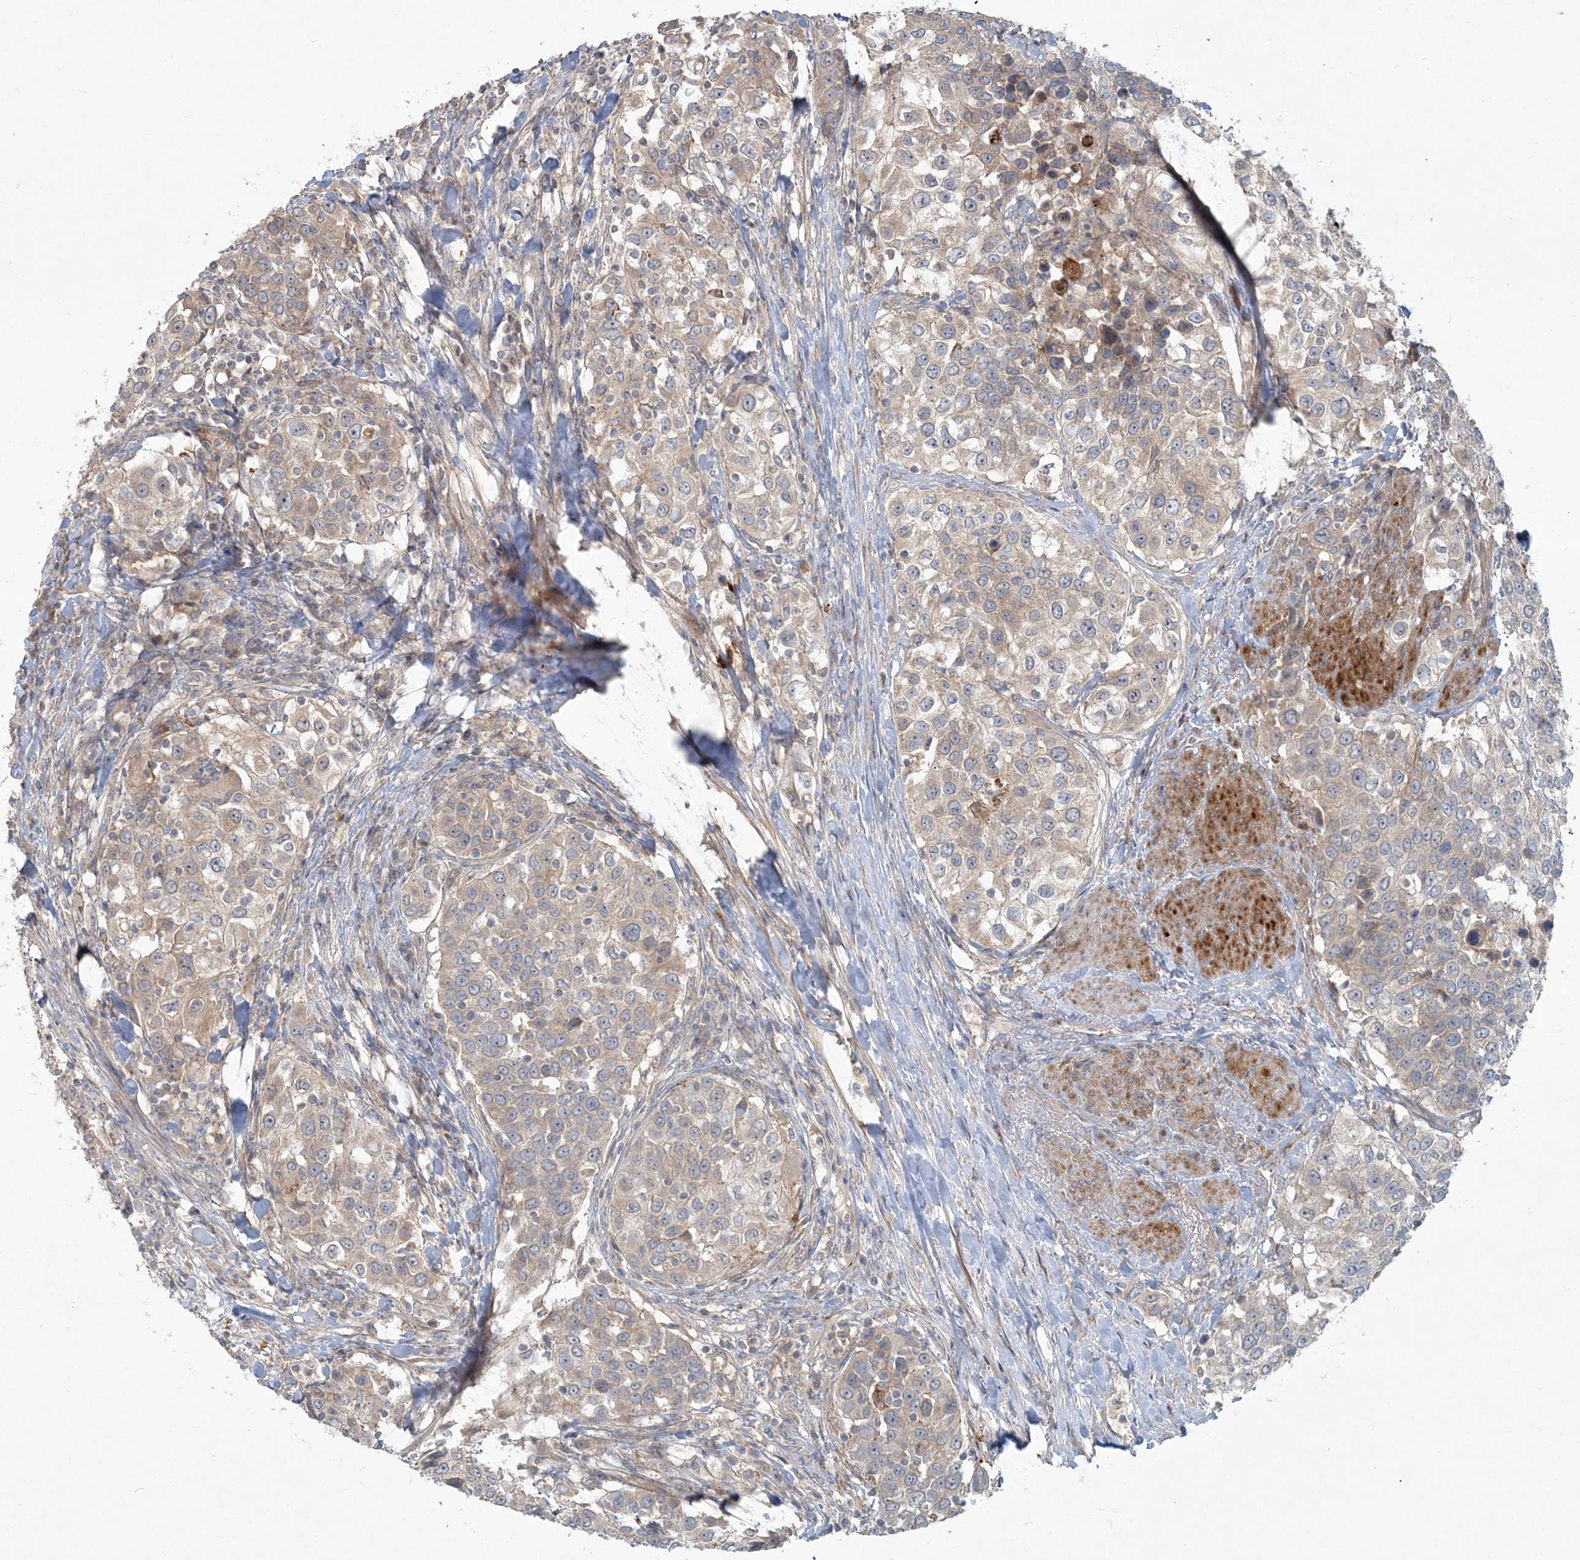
{"staining": {"intensity": "weak", "quantity": "25%-75%", "location": "cytoplasmic/membranous"}, "tissue": "urothelial cancer", "cell_type": "Tumor cells", "image_type": "cancer", "snomed": [{"axis": "morphology", "description": "Urothelial carcinoma, High grade"}, {"axis": "topography", "description": "Urinary bladder"}], "caption": "Approximately 25%-75% of tumor cells in human urothelial cancer display weak cytoplasmic/membranous protein staining as visualized by brown immunohistochemical staining.", "gene": "ARHGEF38", "patient": {"sex": "female", "age": 80}}